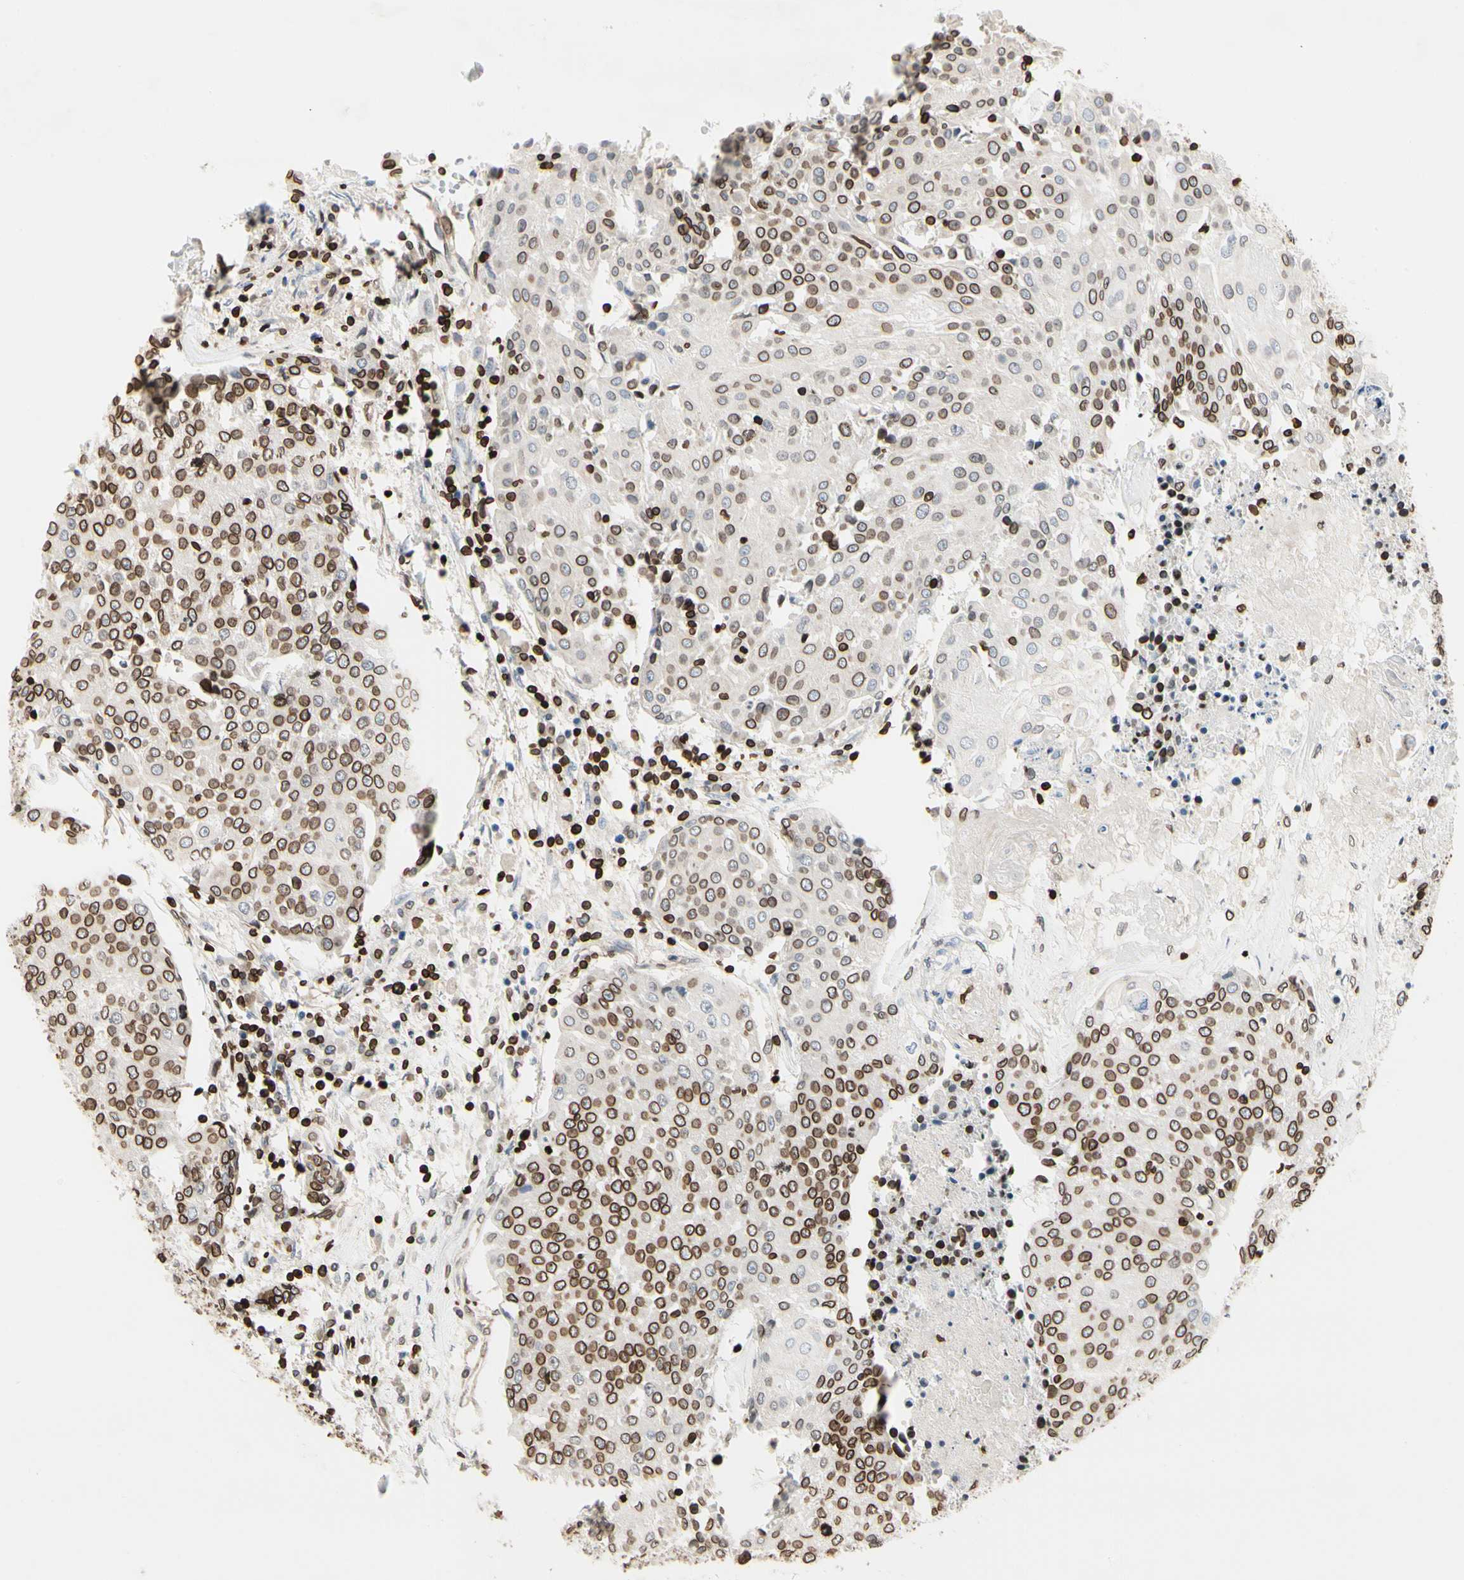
{"staining": {"intensity": "strong", "quantity": ">75%", "location": "cytoplasmic/membranous,nuclear"}, "tissue": "urothelial cancer", "cell_type": "Tumor cells", "image_type": "cancer", "snomed": [{"axis": "morphology", "description": "Urothelial carcinoma, High grade"}, {"axis": "topography", "description": "Urinary bladder"}], "caption": "Urothelial carcinoma (high-grade) stained with DAB (3,3'-diaminobenzidine) immunohistochemistry (IHC) displays high levels of strong cytoplasmic/membranous and nuclear staining in approximately >75% of tumor cells.", "gene": "TMPO", "patient": {"sex": "female", "age": 85}}